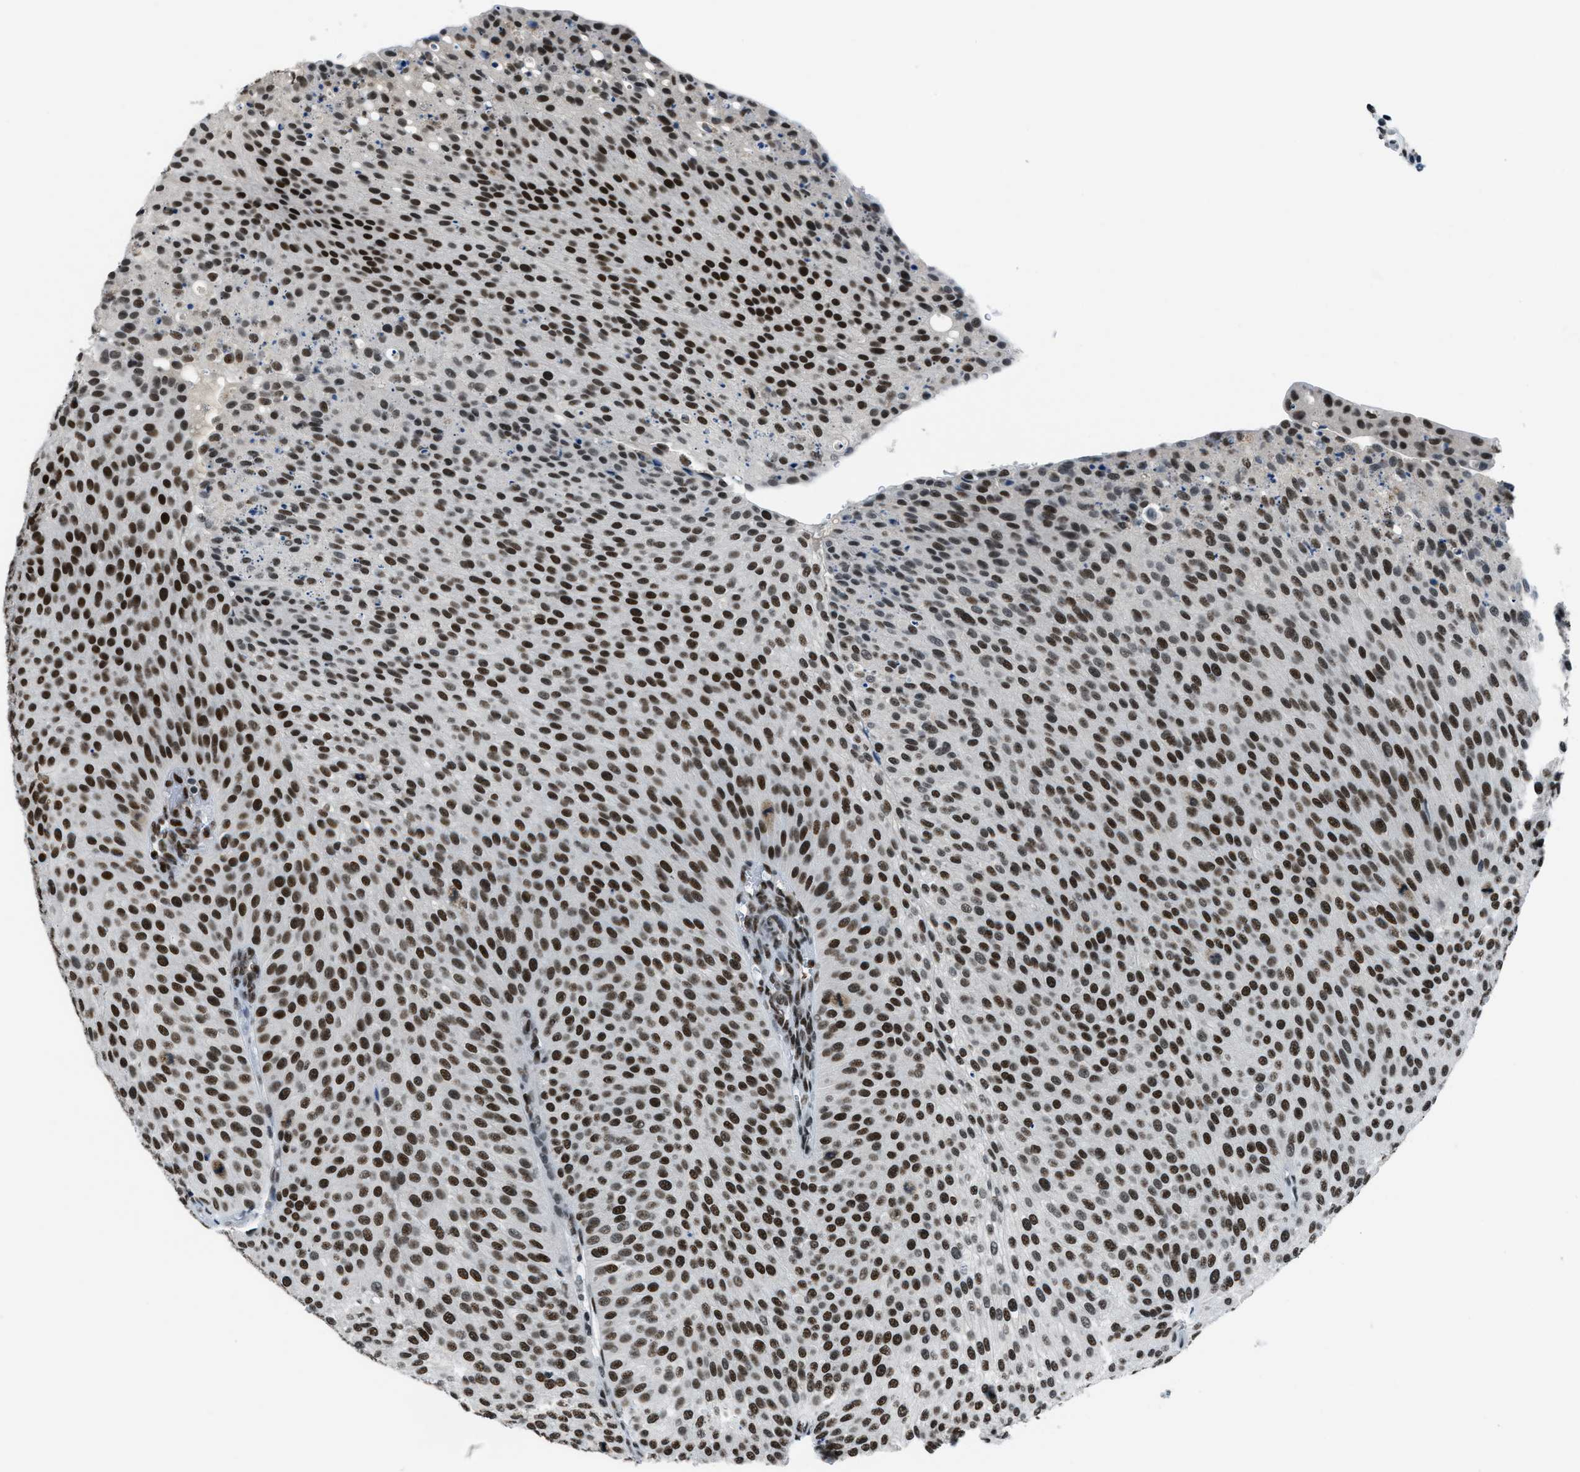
{"staining": {"intensity": "strong", "quantity": ">75%", "location": "nuclear"}, "tissue": "urothelial cancer", "cell_type": "Tumor cells", "image_type": "cancer", "snomed": [{"axis": "morphology", "description": "Urothelial carcinoma, Low grade"}, {"axis": "topography", "description": "Smooth muscle"}, {"axis": "topography", "description": "Urinary bladder"}], "caption": "Immunohistochemistry of urothelial cancer exhibits high levels of strong nuclear positivity in approximately >75% of tumor cells. (DAB (3,3'-diaminobenzidine) IHC, brown staining for protein, blue staining for nuclei).", "gene": "GATAD2B", "patient": {"sex": "male", "age": 60}}